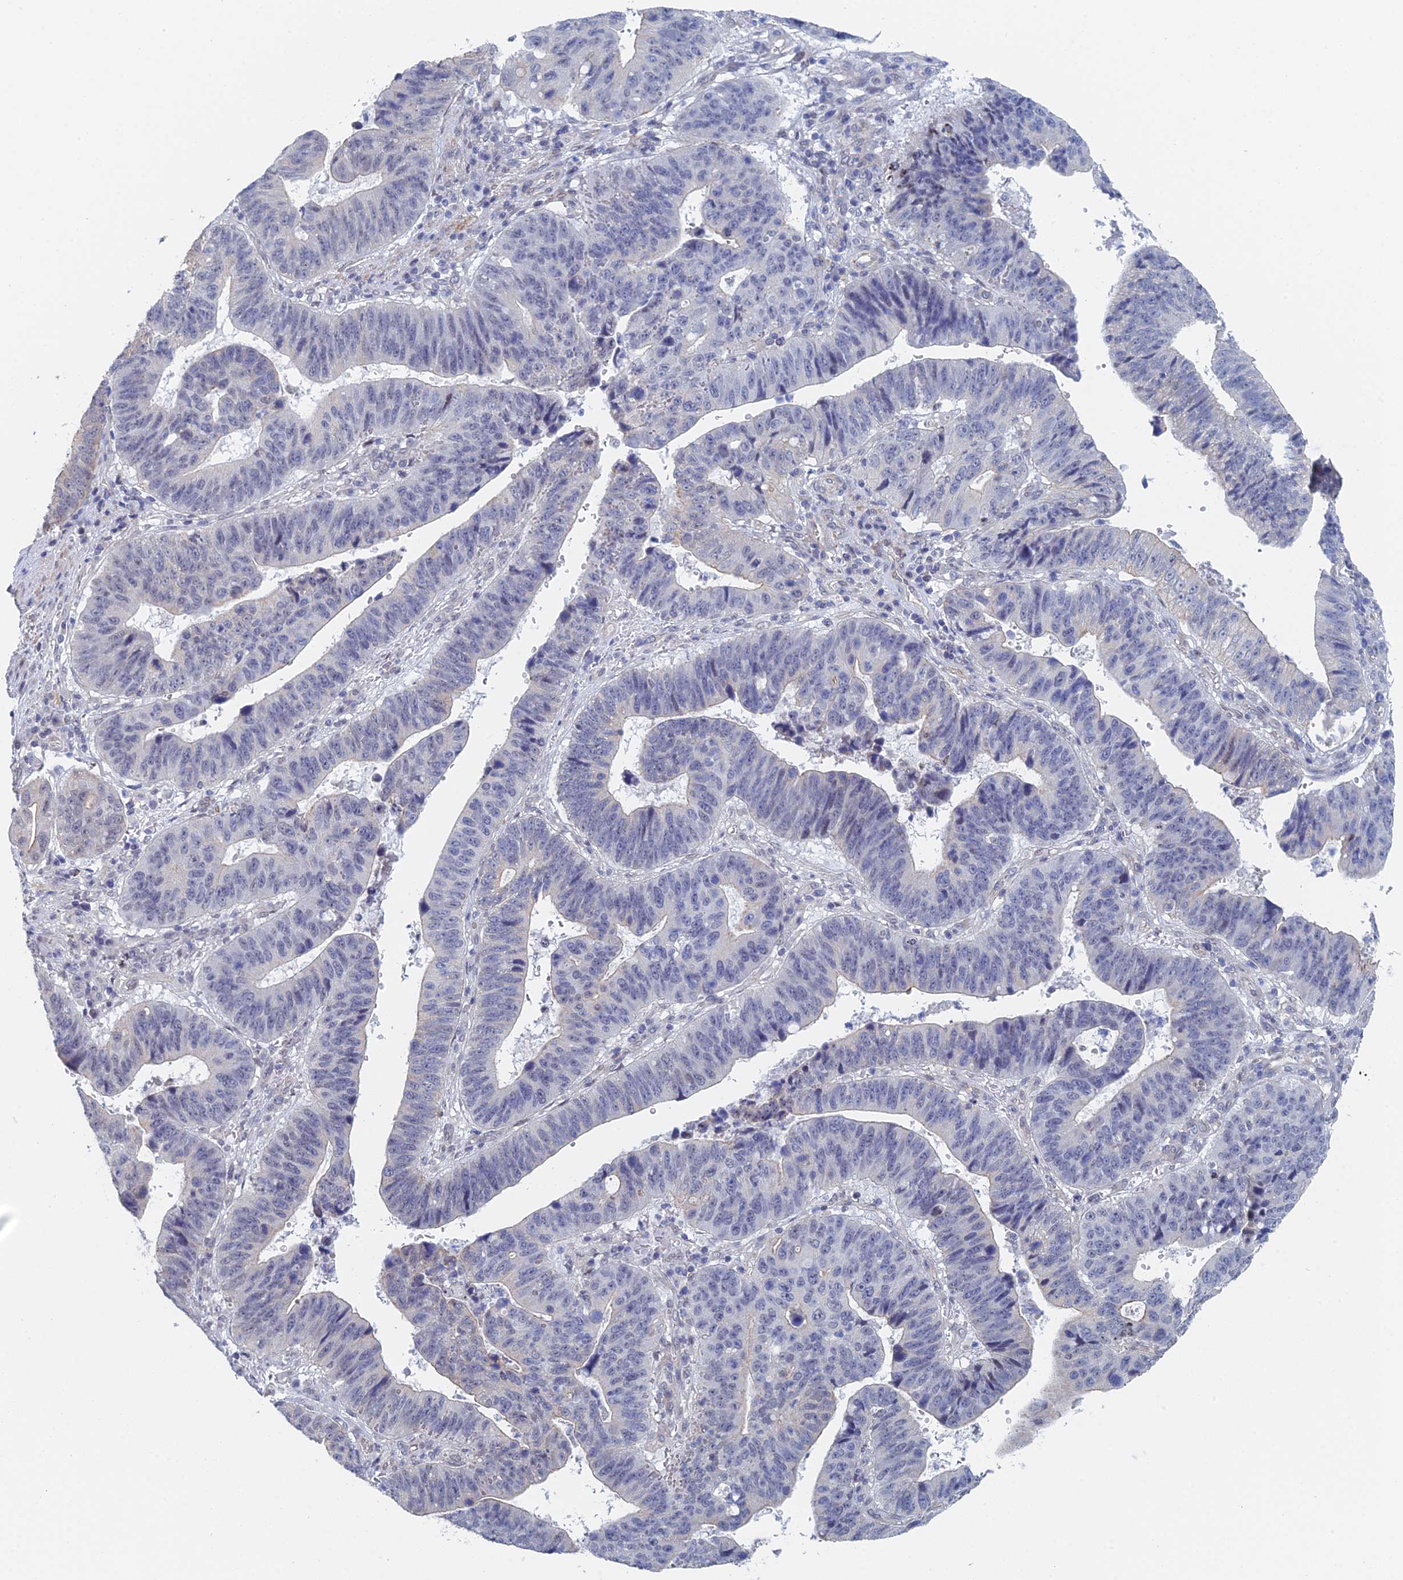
{"staining": {"intensity": "negative", "quantity": "none", "location": "none"}, "tissue": "stomach cancer", "cell_type": "Tumor cells", "image_type": "cancer", "snomed": [{"axis": "morphology", "description": "Adenocarcinoma, NOS"}, {"axis": "topography", "description": "Stomach"}], "caption": "The photomicrograph demonstrates no significant positivity in tumor cells of stomach adenocarcinoma.", "gene": "GMNC", "patient": {"sex": "male", "age": 59}}